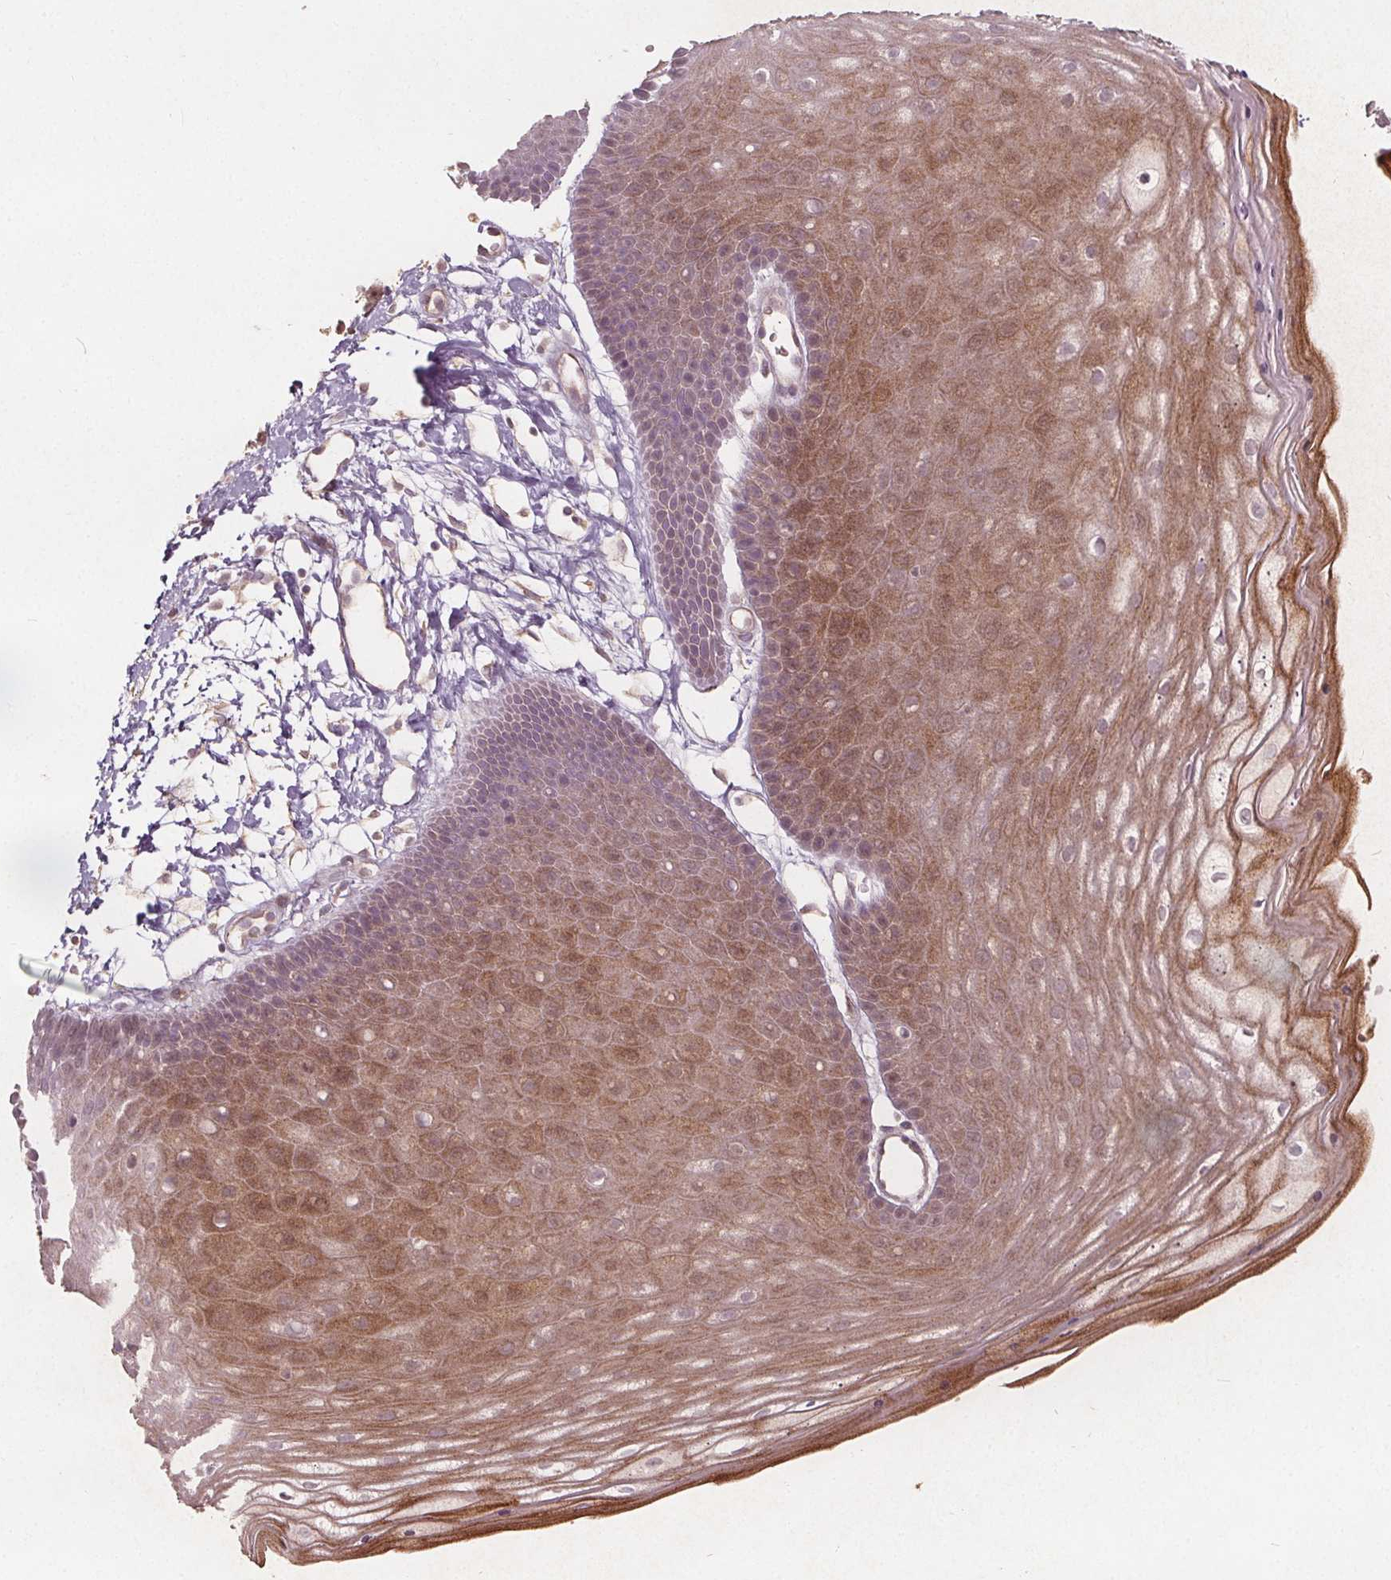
{"staining": {"intensity": "moderate", "quantity": "25%-75%", "location": "cytoplasmic/membranous"}, "tissue": "skin", "cell_type": "Epidermal cells", "image_type": "normal", "snomed": [{"axis": "morphology", "description": "Normal tissue, NOS"}, {"axis": "topography", "description": "Anal"}], "caption": "Protein analysis of benign skin reveals moderate cytoplasmic/membranous expression in about 25%-75% of epidermal cells.", "gene": "PTPRT", "patient": {"sex": "male", "age": 53}}